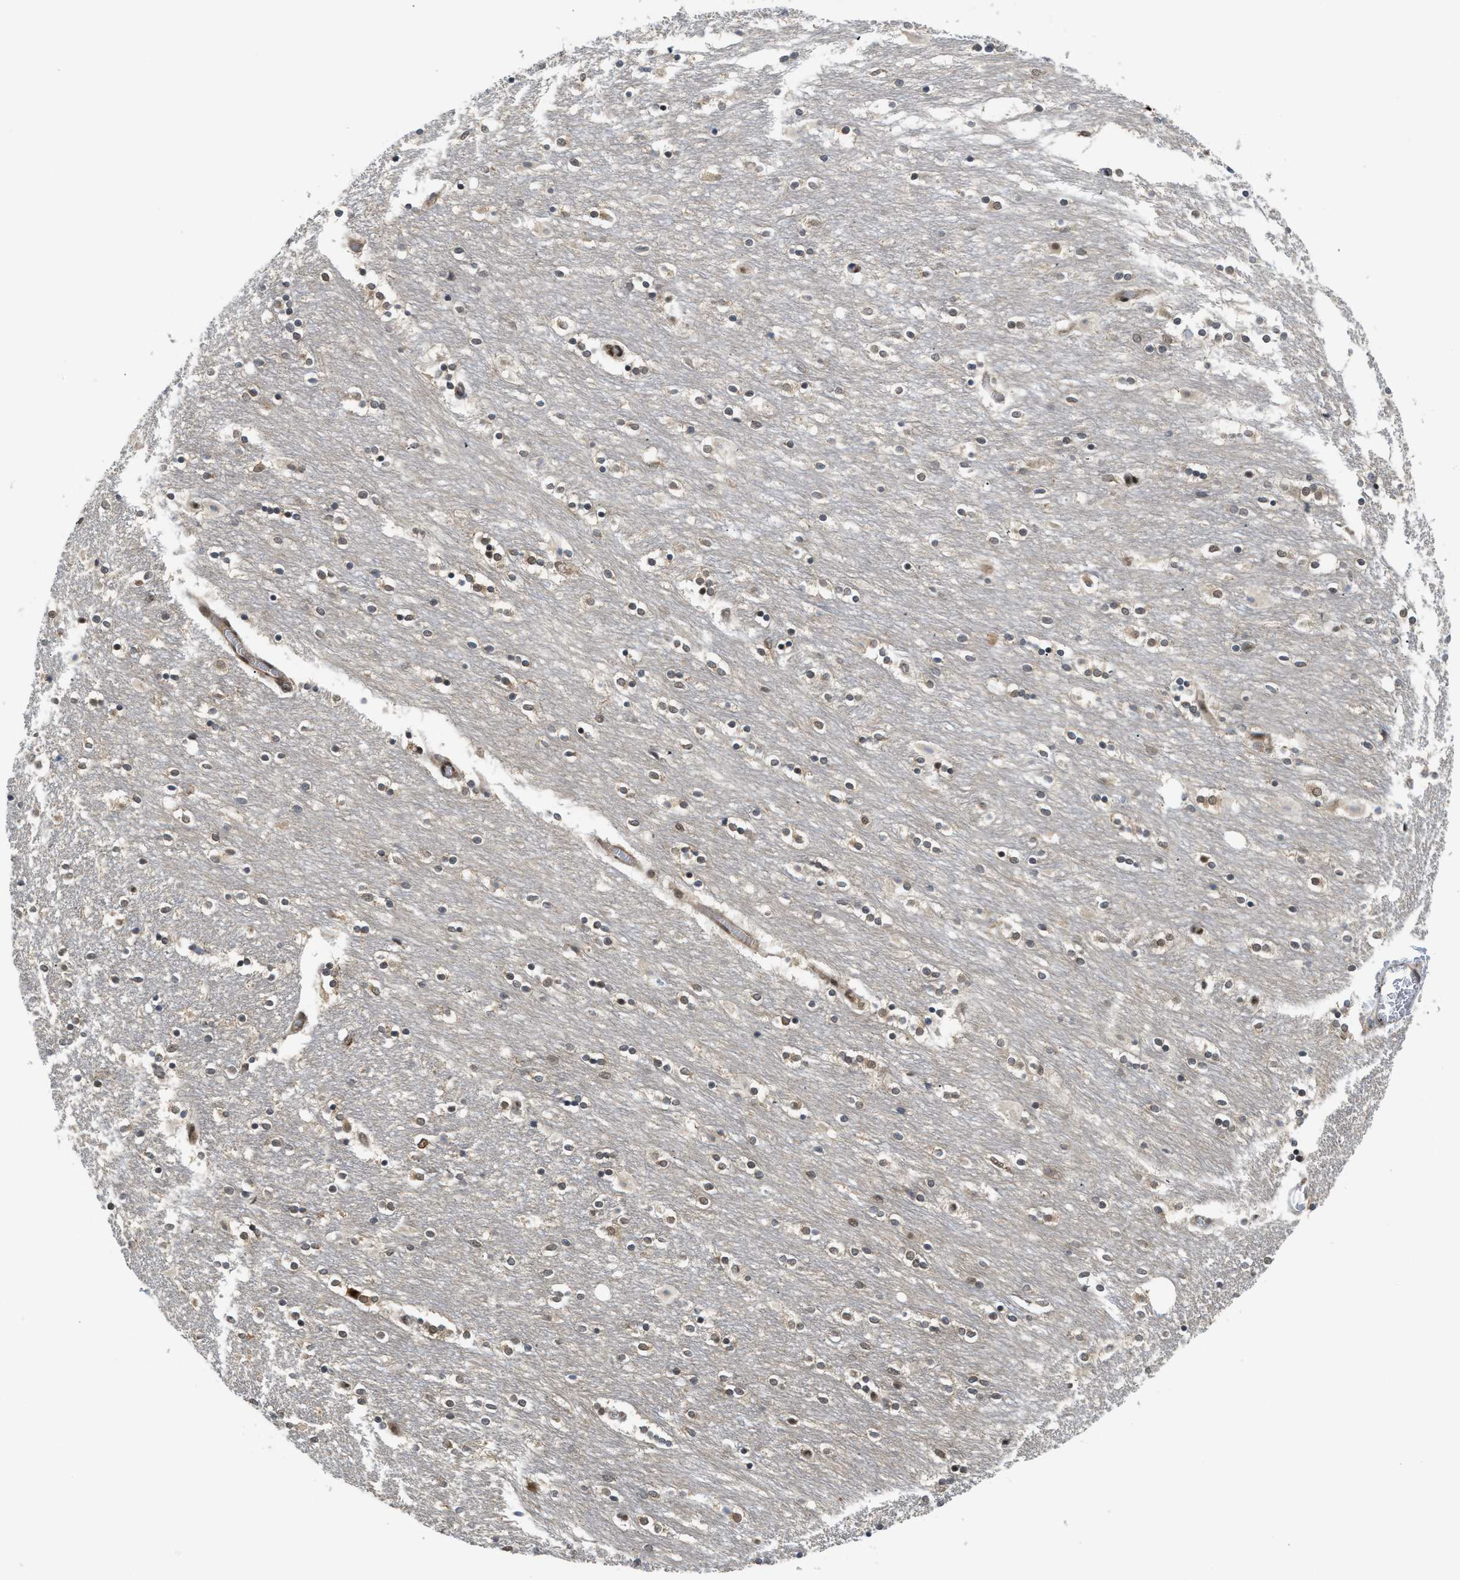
{"staining": {"intensity": "weak", "quantity": "25%-75%", "location": "nuclear"}, "tissue": "caudate", "cell_type": "Glial cells", "image_type": "normal", "snomed": [{"axis": "morphology", "description": "Normal tissue, NOS"}, {"axis": "topography", "description": "Lateral ventricle wall"}], "caption": "IHC (DAB (3,3'-diaminobenzidine)) staining of normal caudate shows weak nuclear protein staining in about 25%-75% of glial cells. The protein is shown in brown color, while the nuclei are stained blue.", "gene": "TACC1", "patient": {"sex": "female", "age": 54}}